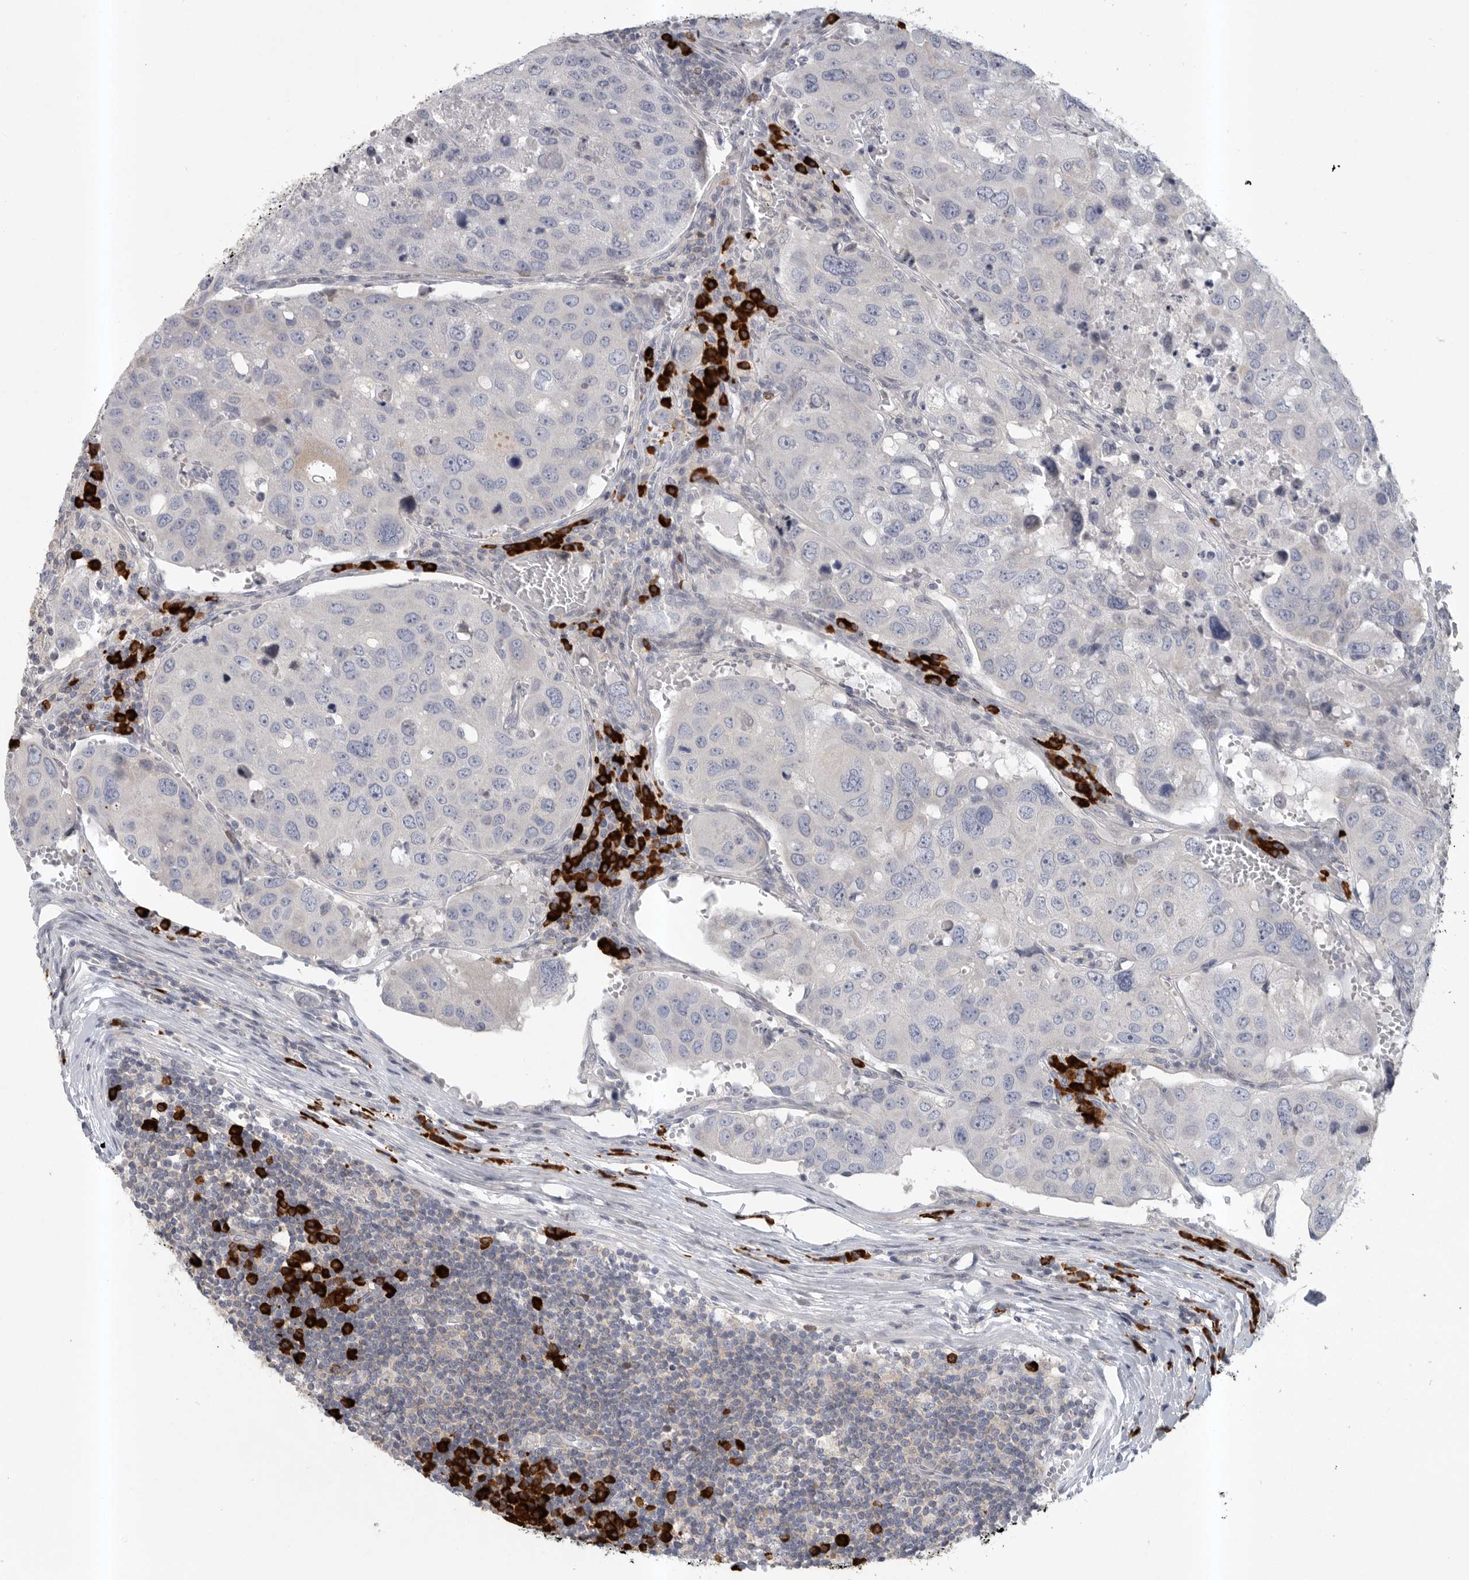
{"staining": {"intensity": "negative", "quantity": "none", "location": "none"}, "tissue": "urothelial cancer", "cell_type": "Tumor cells", "image_type": "cancer", "snomed": [{"axis": "morphology", "description": "Urothelial carcinoma, High grade"}, {"axis": "topography", "description": "Lymph node"}, {"axis": "topography", "description": "Urinary bladder"}], "caption": "Photomicrograph shows no significant protein staining in tumor cells of urothelial cancer. (Immunohistochemistry, brightfield microscopy, high magnification).", "gene": "TMEM69", "patient": {"sex": "male", "age": 51}}